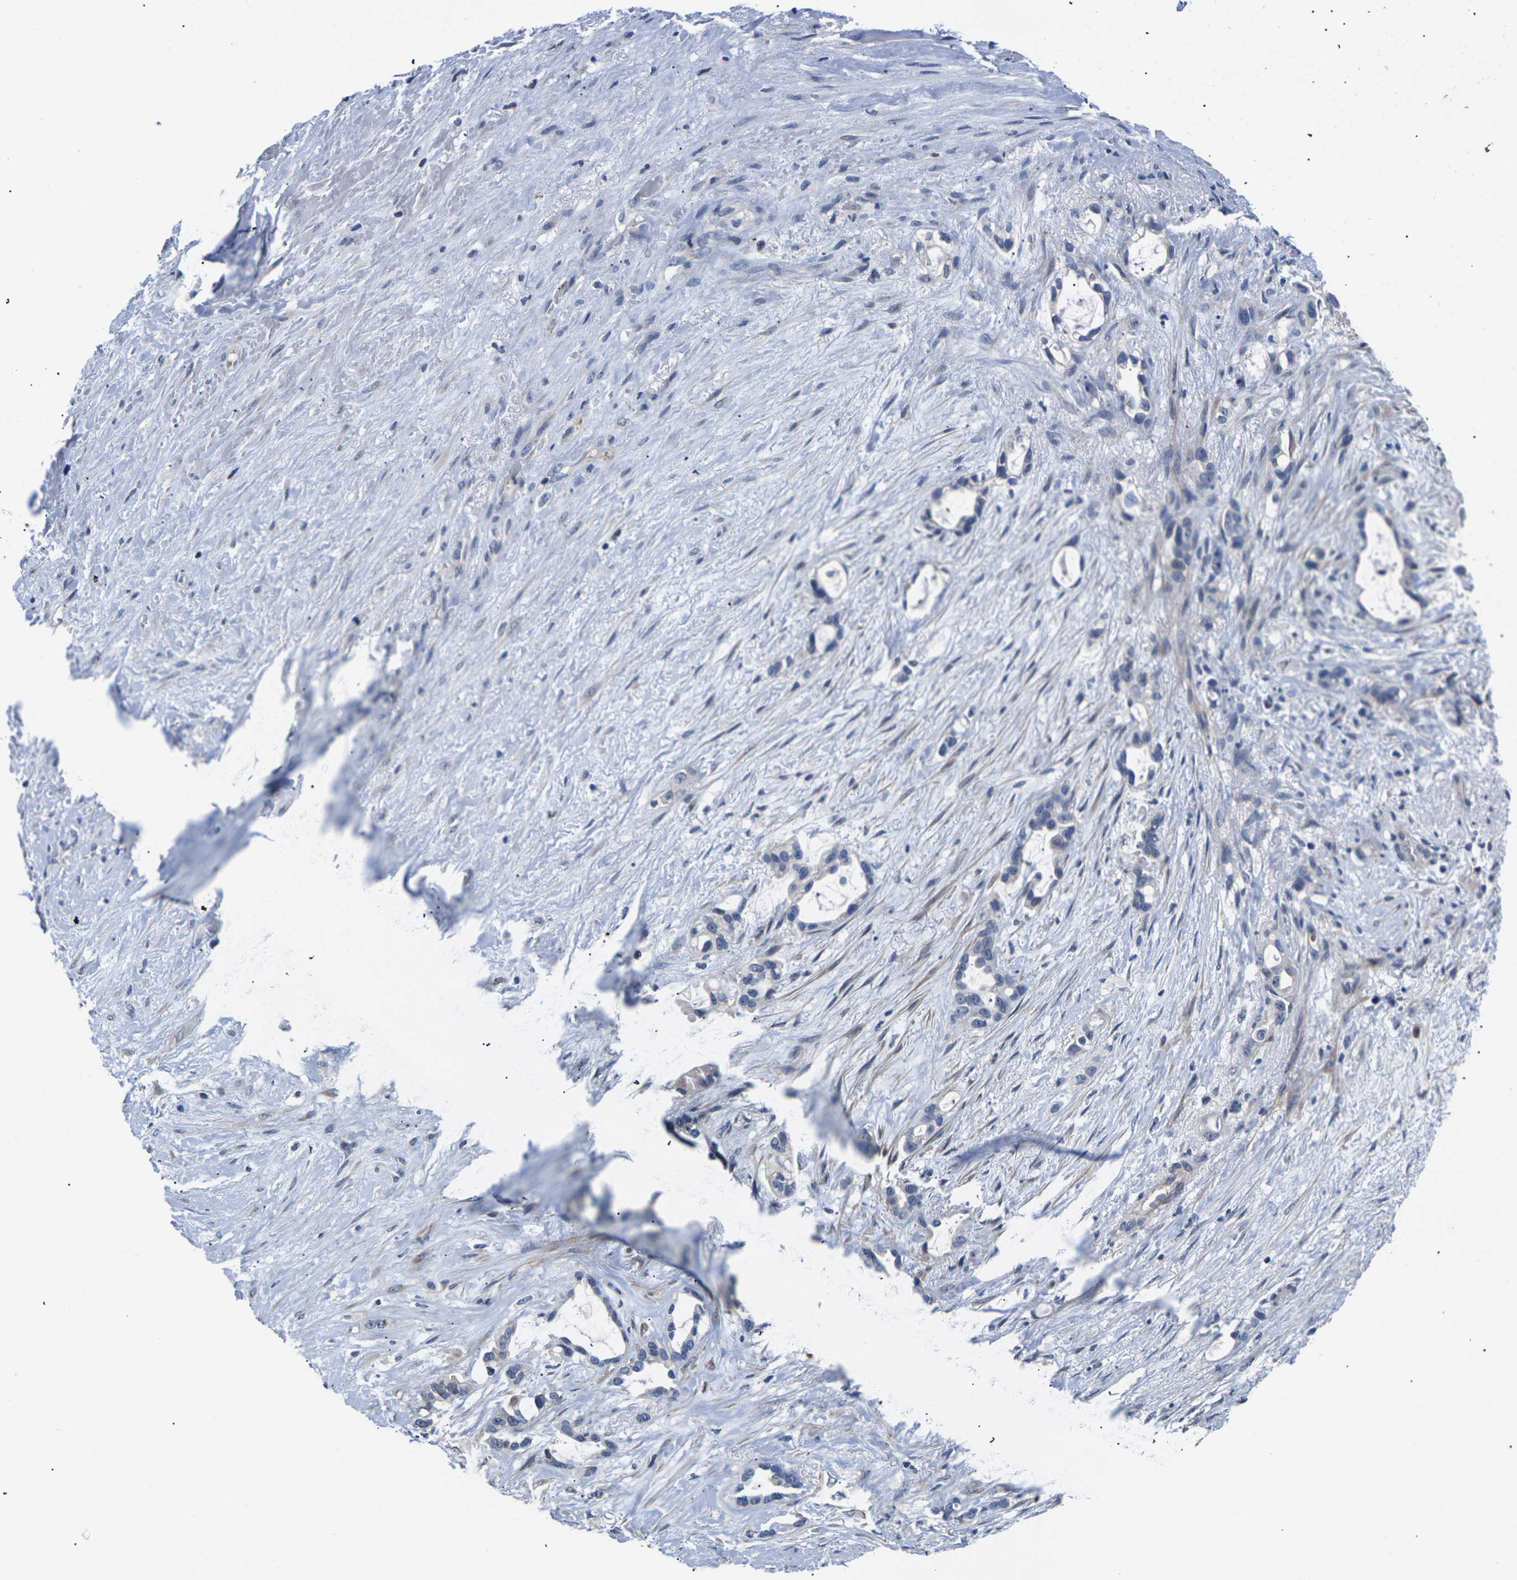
{"staining": {"intensity": "weak", "quantity": "<25%", "location": "cytoplasmic/membranous"}, "tissue": "liver cancer", "cell_type": "Tumor cells", "image_type": "cancer", "snomed": [{"axis": "morphology", "description": "Cholangiocarcinoma"}, {"axis": "topography", "description": "Liver"}], "caption": "Liver cancer (cholangiocarcinoma) stained for a protein using immunohistochemistry demonstrates no expression tumor cells.", "gene": "ST6GAL2", "patient": {"sex": "female", "age": 65}}